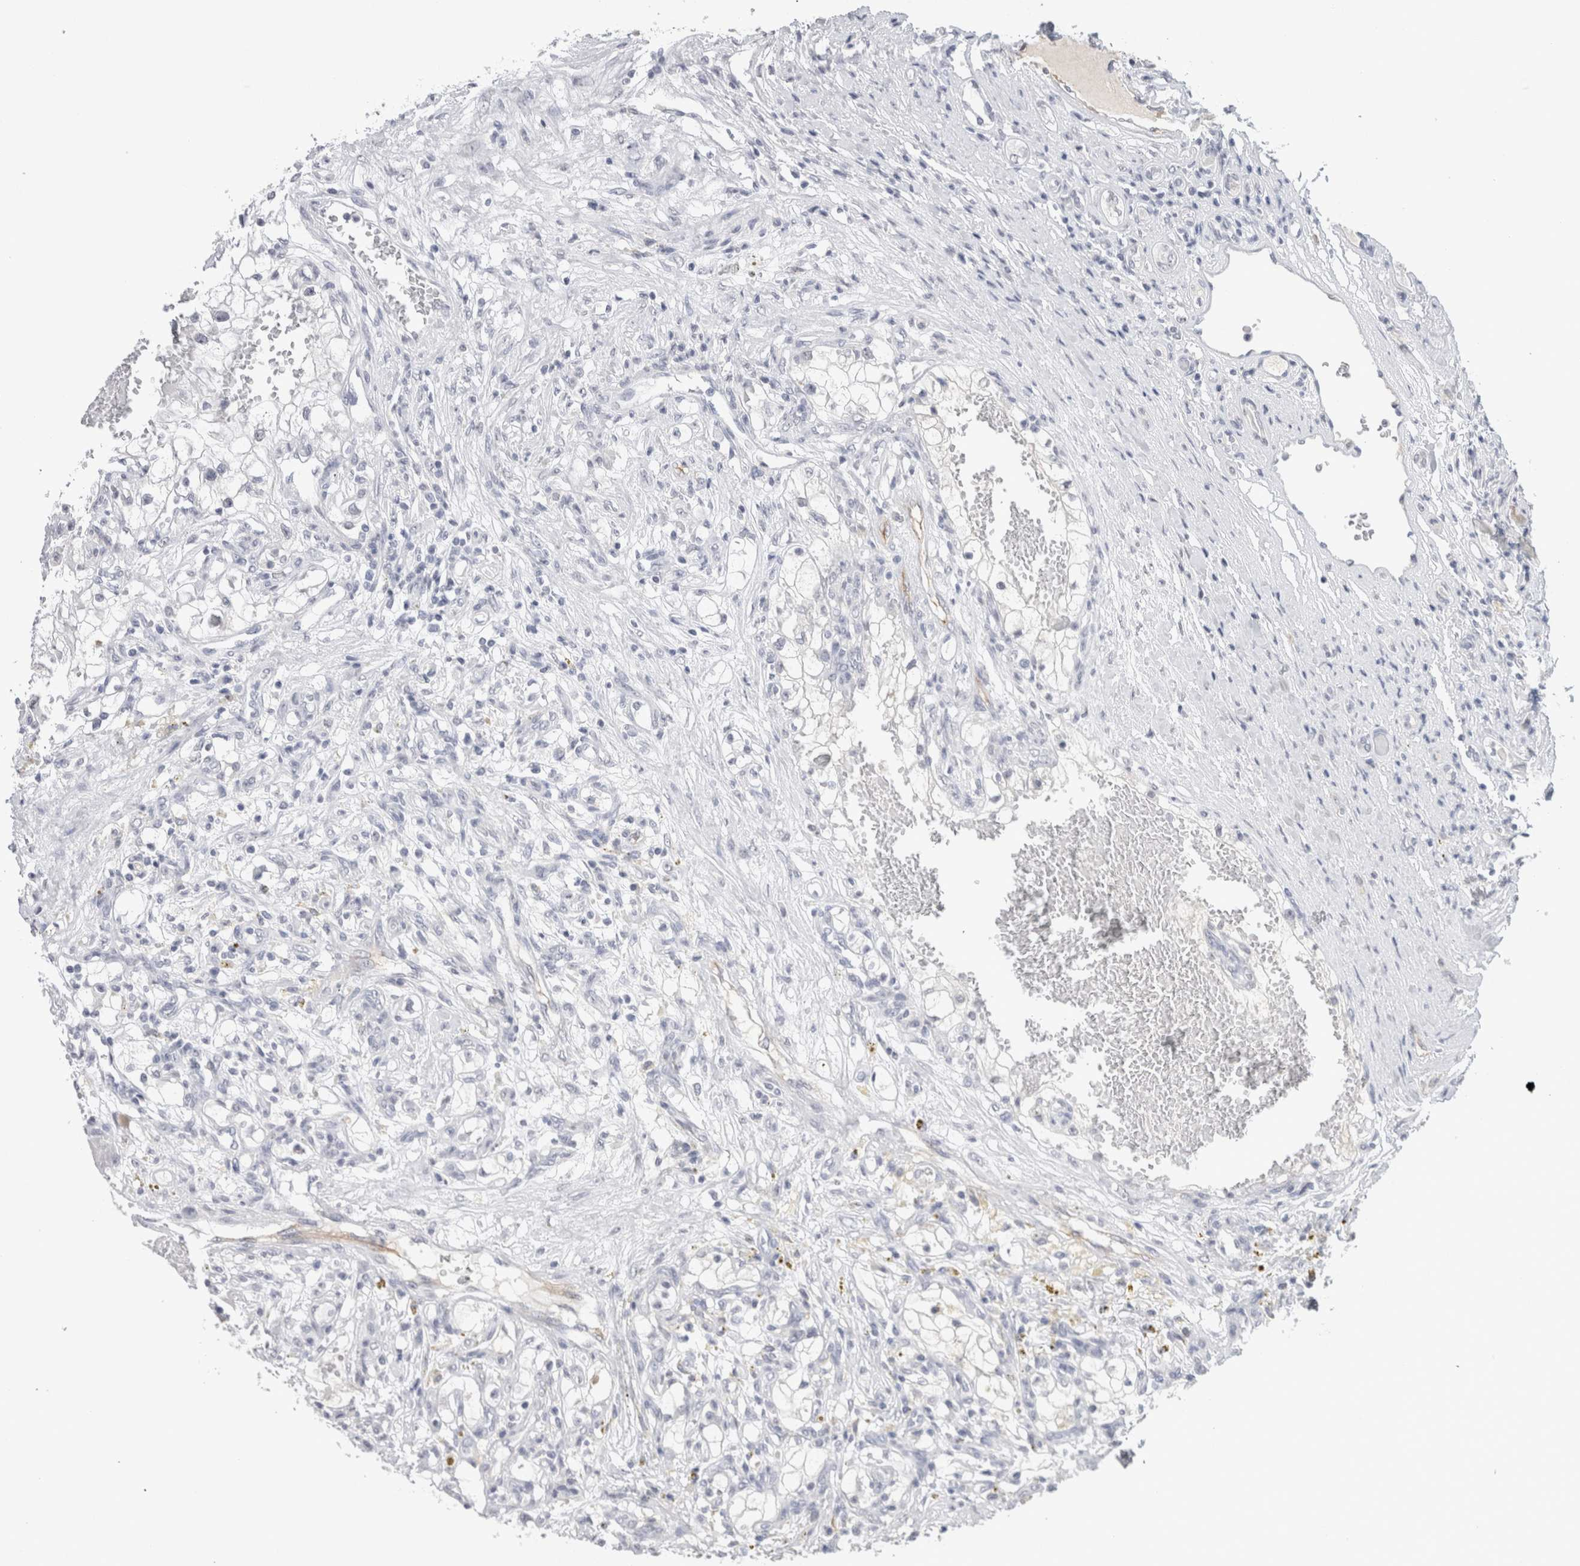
{"staining": {"intensity": "negative", "quantity": "none", "location": "none"}, "tissue": "renal cancer", "cell_type": "Tumor cells", "image_type": "cancer", "snomed": [{"axis": "morphology", "description": "Adenocarcinoma, NOS"}, {"axis": "topography", "description": "Kidney"}], "caption": "The micrograph demonstrates no staining of tumor cells in adenocarcinoma (renal).", "gene": "CADM3", "patient": {"sex": "male", "age": 68}}